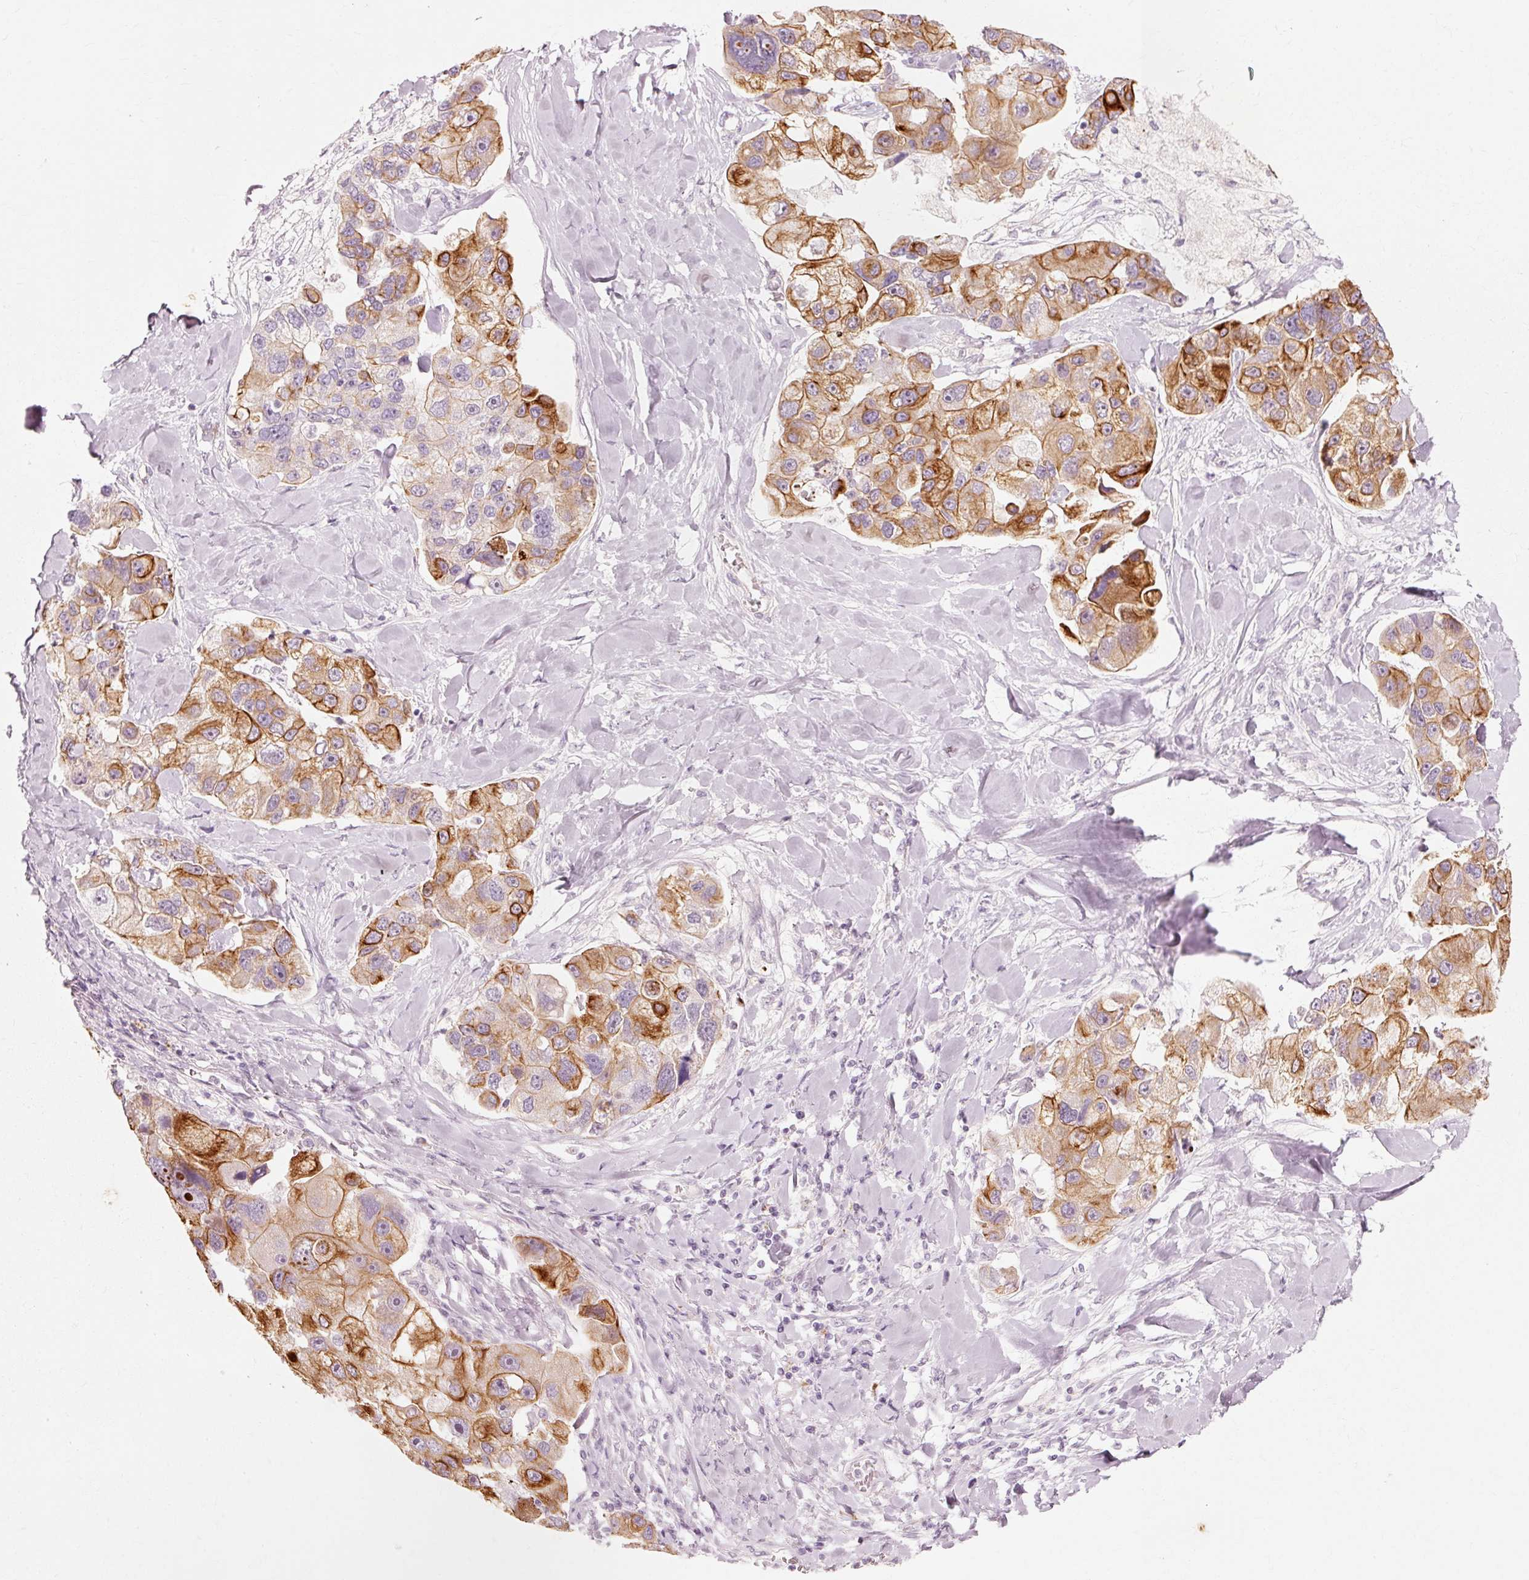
{"staining": {"intensity": "strong", "quantity": "25%-75%", "location": "cytoplasmic/membranous"}, "tissue": "lung cancer", "cell_type": "Tumor cells", "image_type": "cancer", "snomed": [{"axis": "morphology", "description": "Adenocarcinoma, NOS"}, {"axis": "topography", "description": "Lung"}], "caption": "Immunohistochemistry photomicrograph of neoplastic tissue: lung cancer (adenocarcinoma) stained using immunohistochemistry (IHC) shows high levels of strong protein expression localized specifically in the cytoplasmic/membranous of tumor cells, appearing as a cytoplasmic/membranous brown color.", "gene": "TRIM73", "patient": {"sex": "female", "age": 54}}